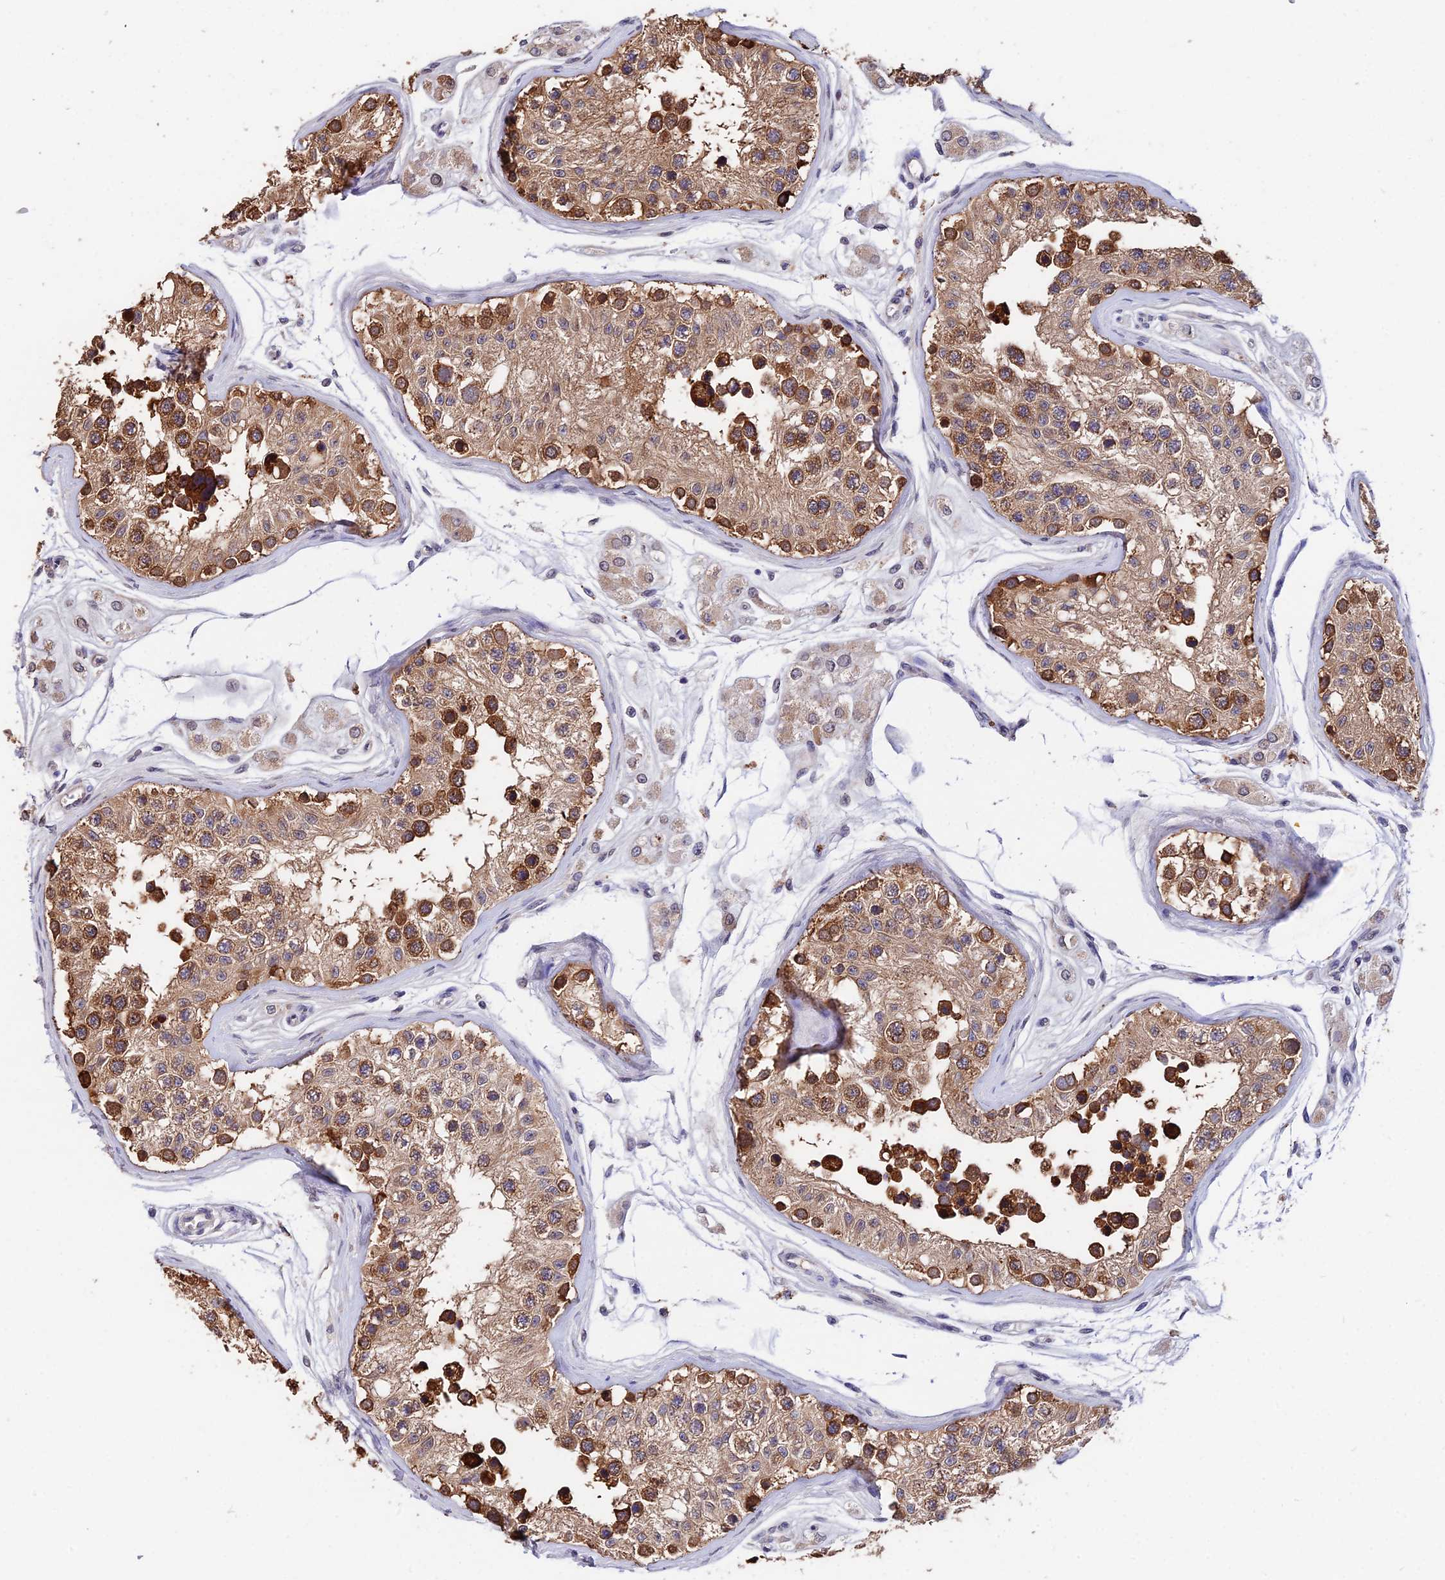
{"staining": {"intensity": "strong", "quantity": ">75%", "location": "cytoplasmic/membranous"}, "tissue": "testis", "cell_type": "Cells in seminiferous ducts", "image_type": "normal", "snomed": [{"axis": "morphology", "description": "Normal tissue, NOS"}, {"axis": "morphology", "description": "Adenocarcinoma, metastatic, NOS"}, {"axis": "topography", "description": "Testis"}], "caption": "An IHC histopathology image of benign tissue is shown. Protein staining in brown shows strong cytoplasmic/membranous positivity in testis within cells in seminiferous ducts. The protein is shown in brown color, while the nuclei are stained blue.", "gene": "INPP4A", "patient": {"sex": "male", "age": 26}}